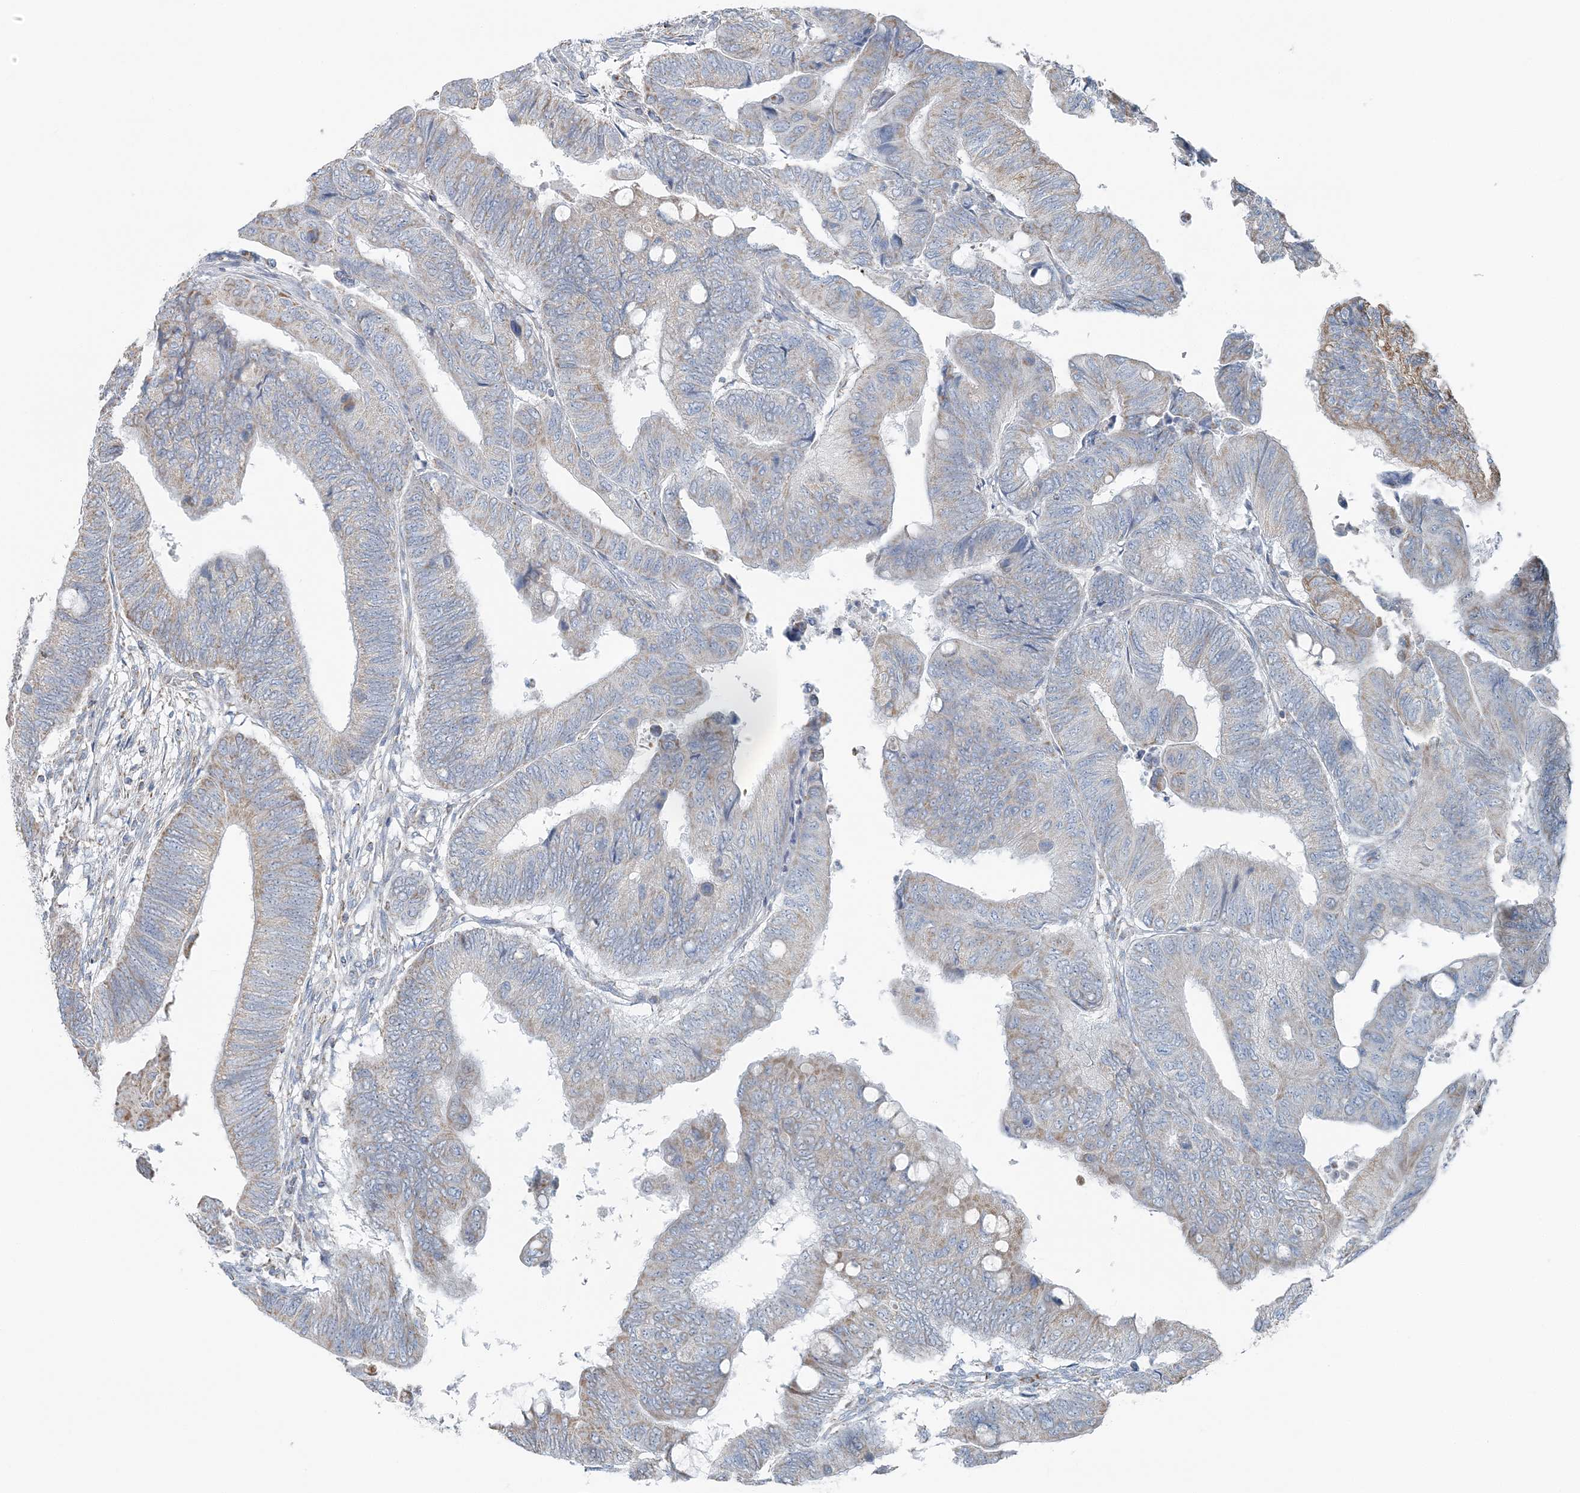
{"staining": {"intensity": "weak", "quantity": "<25%", "location": "cytoplasmic/membranous"}, "tissue": "colorectal cancer", "cell_type": "Tumor cells", "image_type": "cancer", "snomed": [{"axis": "morphology", "description": "Normal tissue, NOS"}, {"axis": "morphology", "description": "Adenocarcinoma, NOS"}, {"axis": "topography", "description": "Rectum"}, {"axis": "topography", "description": "Peripheral nerve tissue"}], "caption": "Immunohistochemistry histopathology image of human colorectal adenocarcinoma stained for a protein (brown), which shows no expression in tumor cells.", "gene": "SLC22A16", "patient": {"sex": "male", "age": 92}}